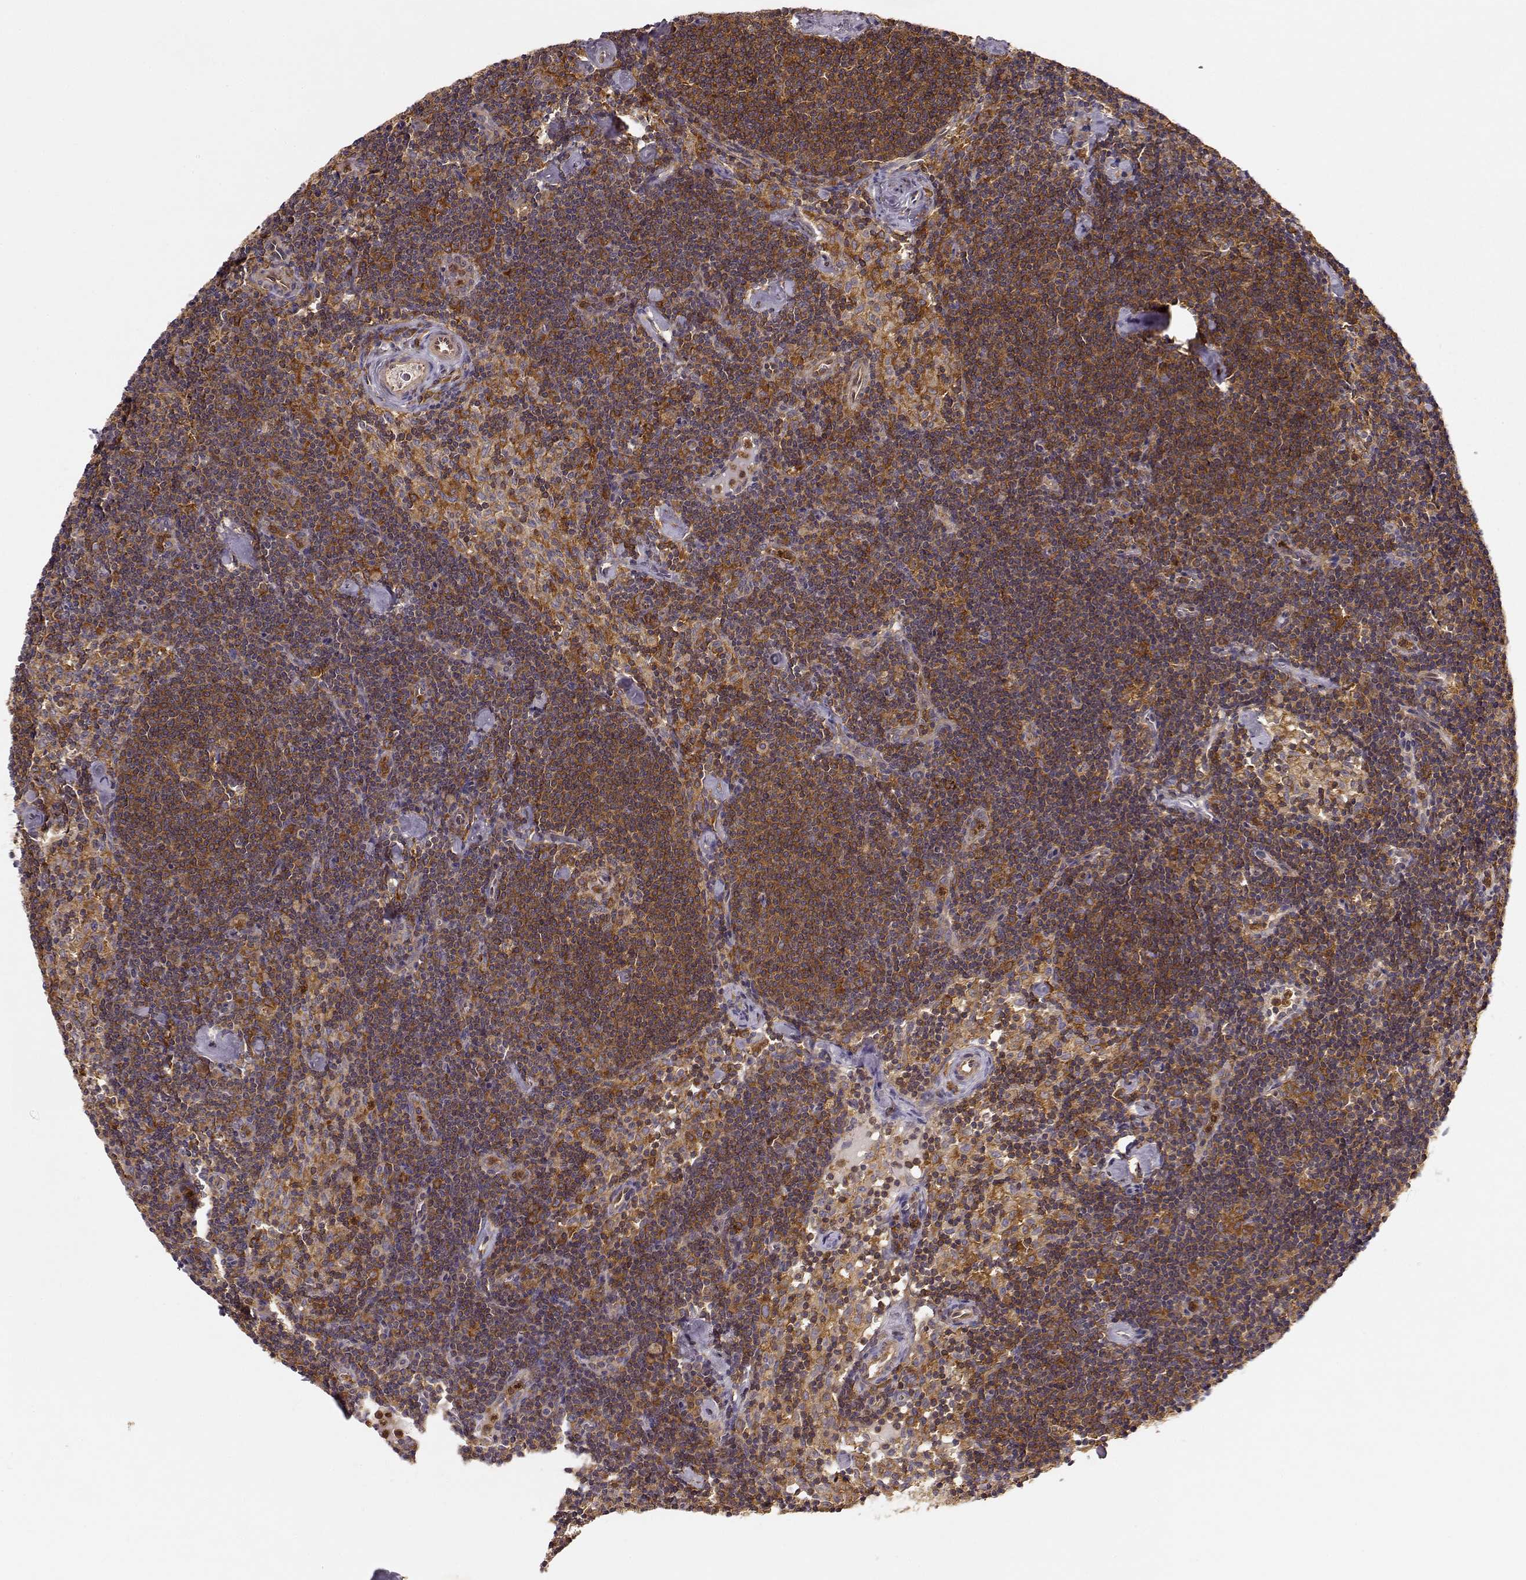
{"staining": {"intensity": "strong", "quantity": "25%-75%", "location": "cytoplasmic/membranous"}, "tissue": "lymph node", "cell_type": "Germinal center cells", "image_type": "normal", "snomed": [{"axis": "morphology", "description": "Normal tissue, NOS"}, {"axis": "topography", "description": "Lymph node"}], "caption": "Immunohistochemistry staining of benign lymph node, which demonstrates high levels of strong cytoplasmic/membranous staining in approximately 25%-75% of germinal center cells indicating strong cytoplasmic/membranous protein expression. The staining was performed using DAB (3,3'-diaminobenzidine) (brown) for protein detection and nuclei were counterstained in hematoxylin (blue).", "gene": "ARHGEF2", "patient": {"sex": "female", "age": 42}}